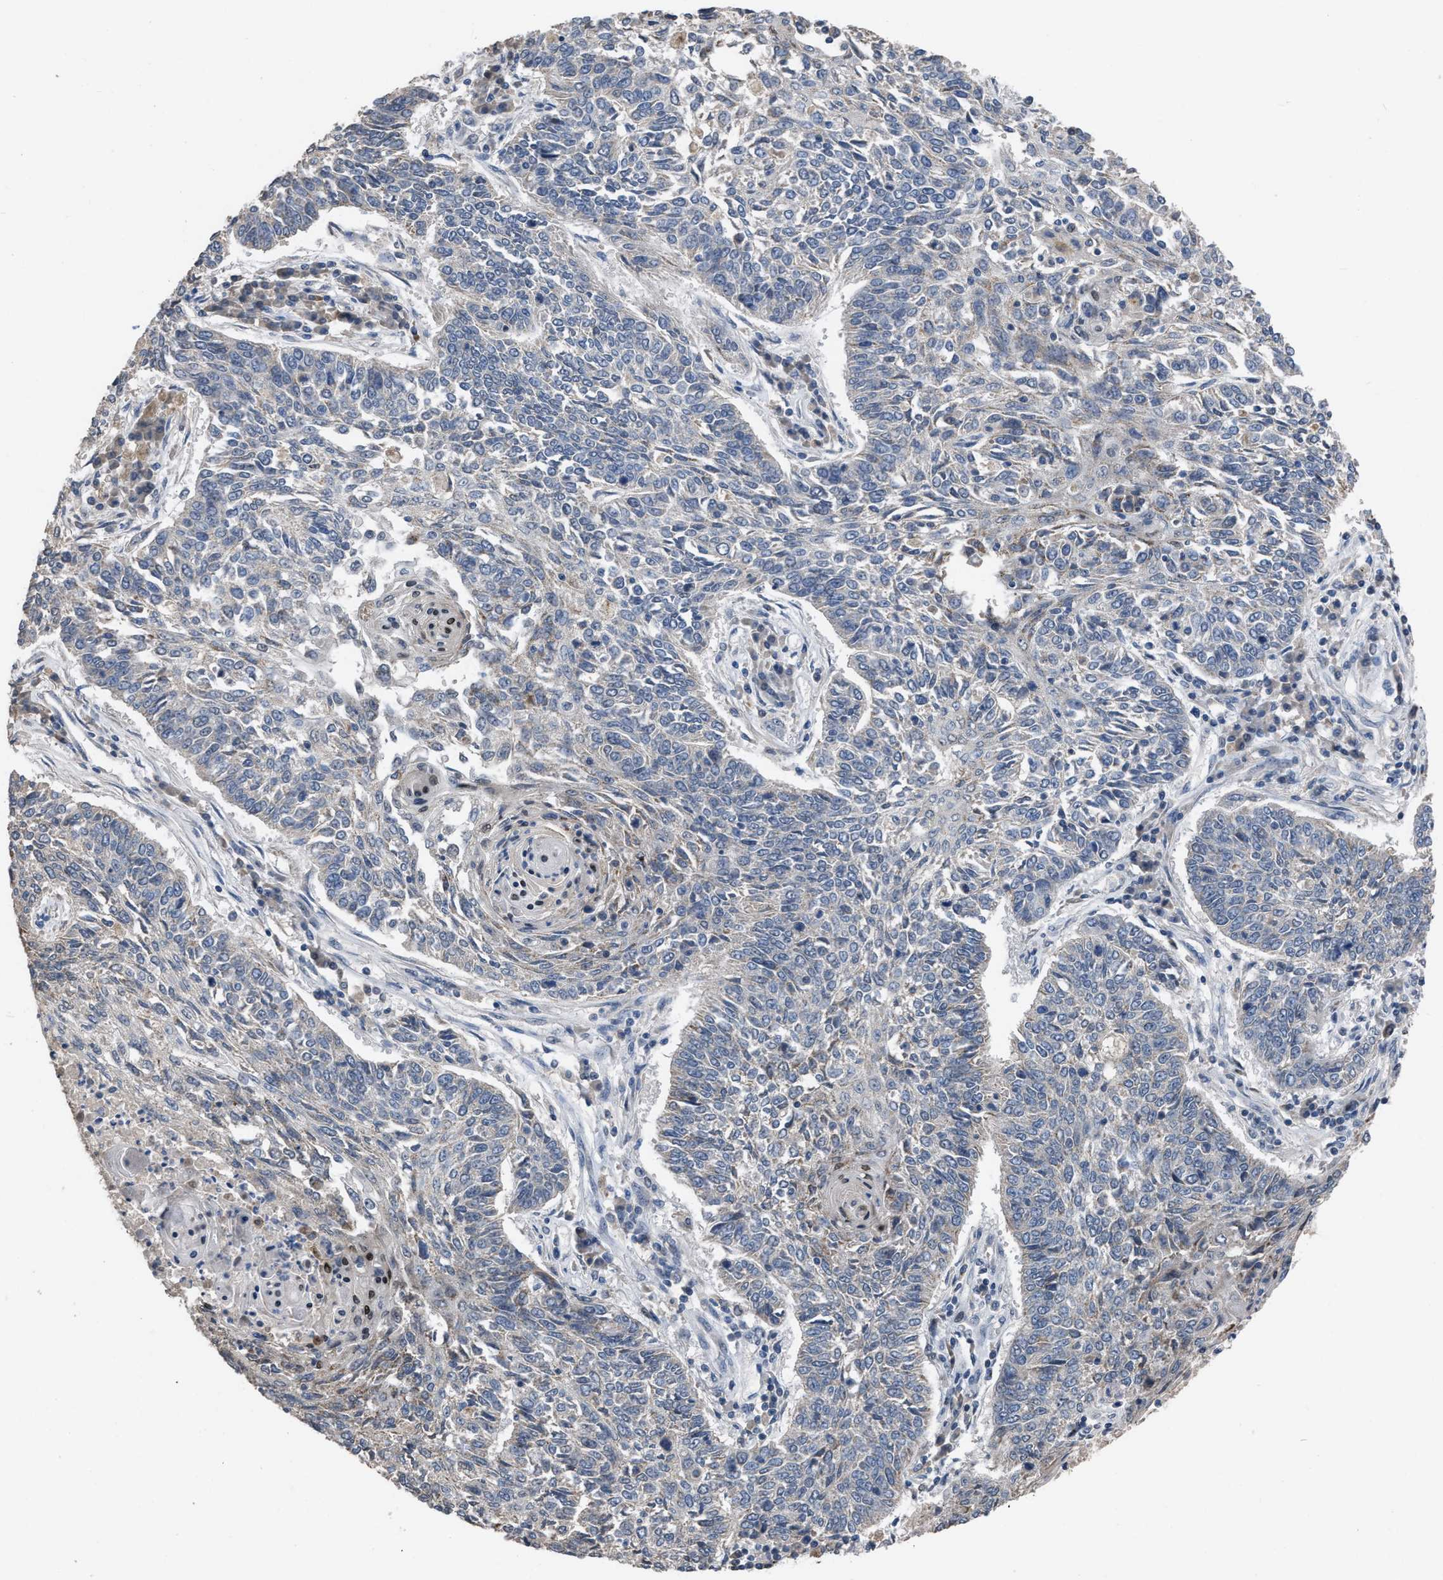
{"staining": {"intensity": "negative", "quantity": "none", "location": "none"}, "tissue": "lung cancer", "cell_type": "Tumor cells", "image_type": "cancer", "snomed": [{"axis": "morphology", "description": "Normal tissue, NOS"}, {"axis": "morphology", "description": "Squamous cell carcinoma, NOS"}, {"axis": "topography", "description": "Cartilage tissue"}, {"axis": "topography", "description": "Bronchus"}, {"axis": "topography", "description": "Lung"}], "caption": "Immunohistochemistry of lung cancer exhibits no staining in tumor cells.", "gene": "SETDB1", "patient": {"sex": "female", "age": 49}}